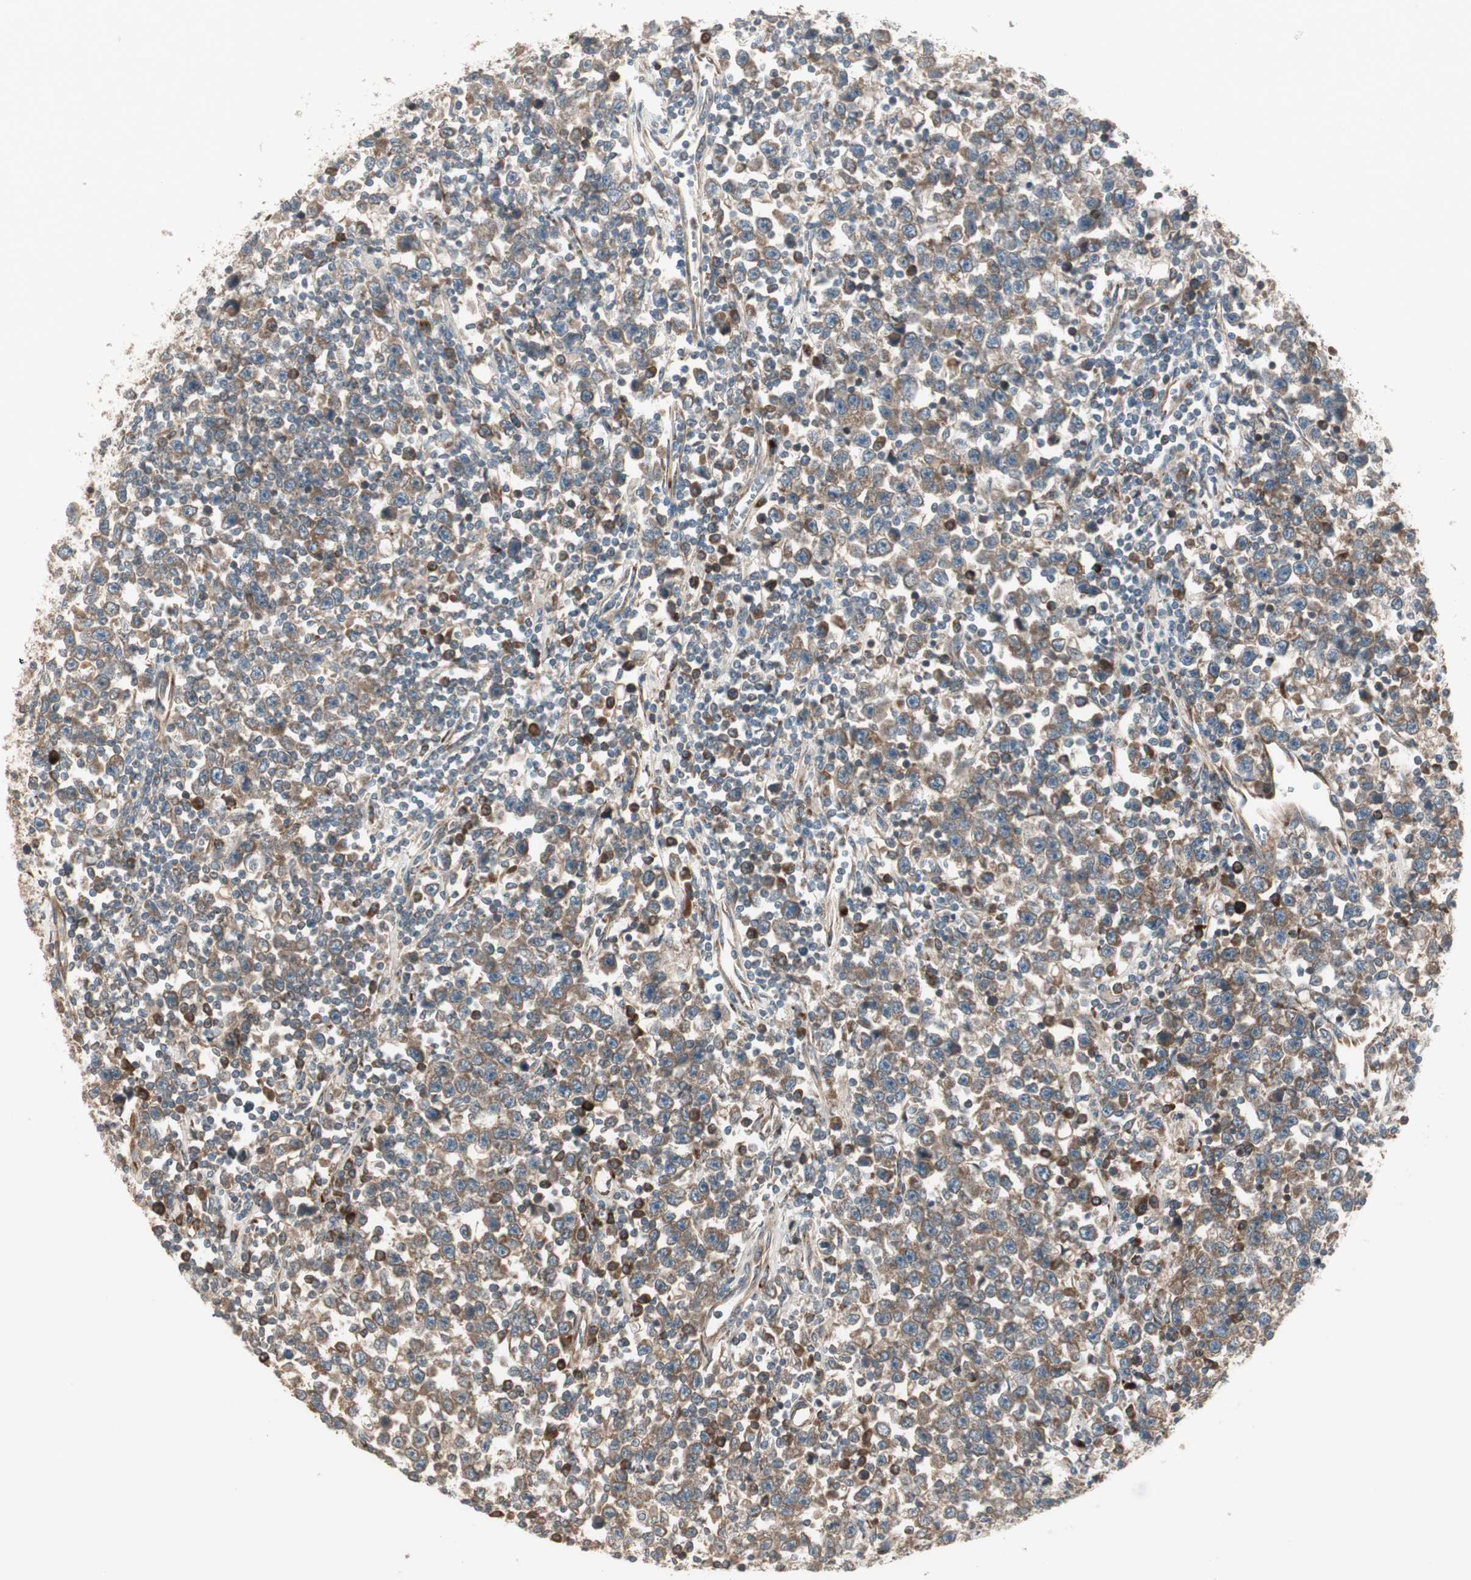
{"staining": {"intensity": "moderate", "quantity": "25%-75%", "location": "cytoplasmic/membranous"}, "tissue": "testis cancer", "cell_type": "Tumor cells", "image_type": "cancer", "snomed": [{"axis": "morphology", "description": "Seminoma, NOS"}, {"axis": "topography", "description": "Testis"}], "caption": "Immunohistochemistry of seminoma (testis) exhibits medium levels of moderate cytoplasmic/membranous staining in about 25%-75% of tumor cells.", "gene": "PPP2R5E", "patient": {"sex": "male", "age": 43}}